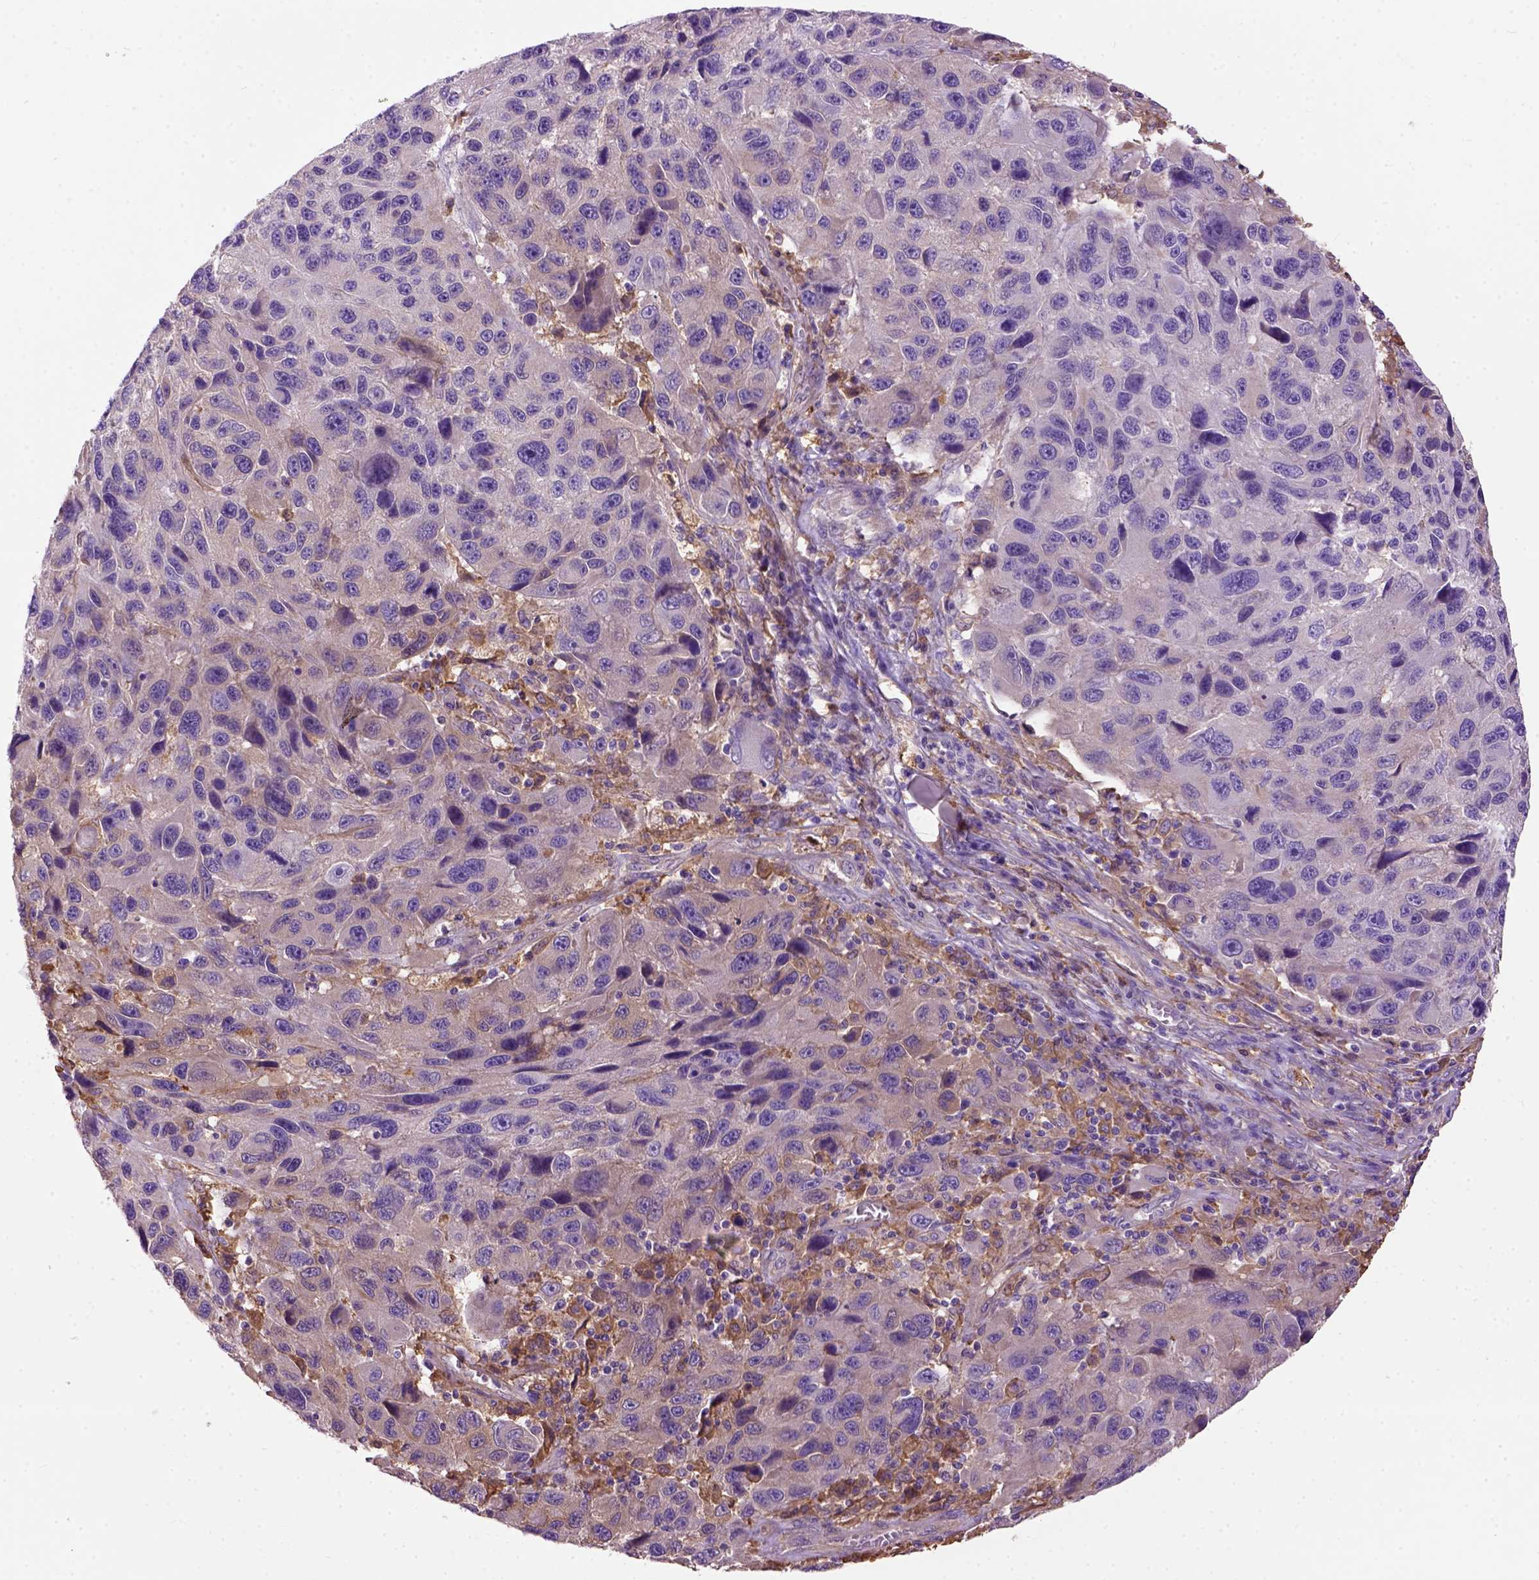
{"staining": {"intensity": "negative", "quantity": "none", "location": "none"}, "tissue": "melanoma", "cell_type": "Tumor cells", "image_type": "cancer", "snomed": [{"axis": "morphology", "description": "Malignant melanoma, NOS"}, {"axis": "topography", "description": "Skin"}], "caption": "An image of malignant melanoma stained for a protein reveals no brown staining in tumor cells.", "gene": "SEMA4F", "patient": {"sex": "male", "age": 53}}